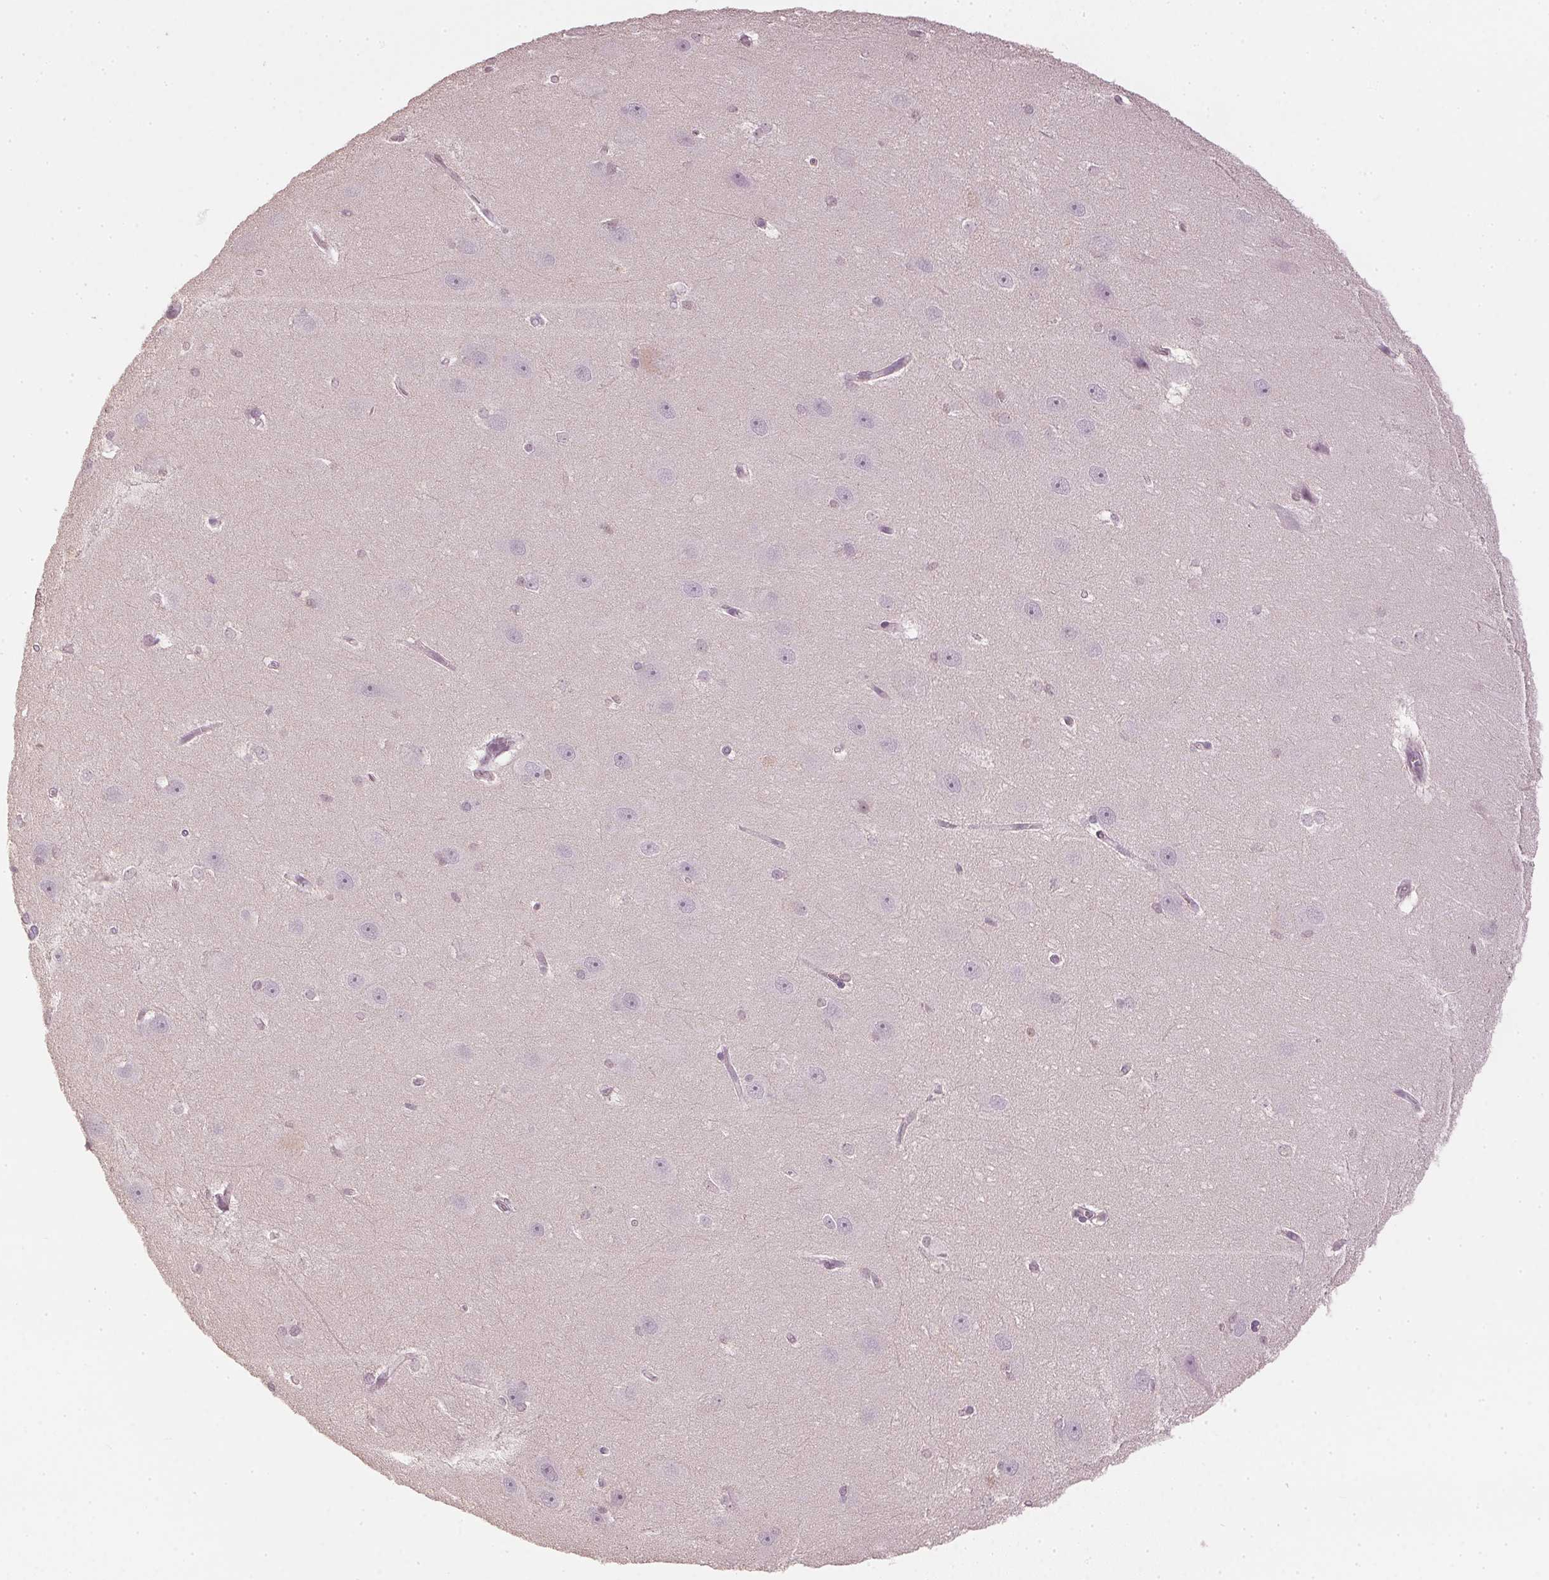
{"staining": {"intensity": "negative", "quantity": "none", "location": "none"}, "tissue": "hippocampus", "cell_type": "Glial cells", "image_type": "normal", "snomed": [{"axis": "morphology", "description": "Normal tissue, NOS"}, {"axis": "topography", "description": "Cerebral cortex"}, {"axis": "topography", "description": "Hippocampus"}], "caption": "High magnification brightfield microscopy of unremarkable hippocampus stained with DAB (brown) and counterstained with hematoxylin (blue): glial cells show no significant positivity. Brightfield microscopy of IHC stained with DAB (3,3'-diaminobenzidine) (brown) and hematoxylin (blue), captured at high magnification.", "gene": "ENSG00000267001", "patient": {"sex": "female", "age": 19}}